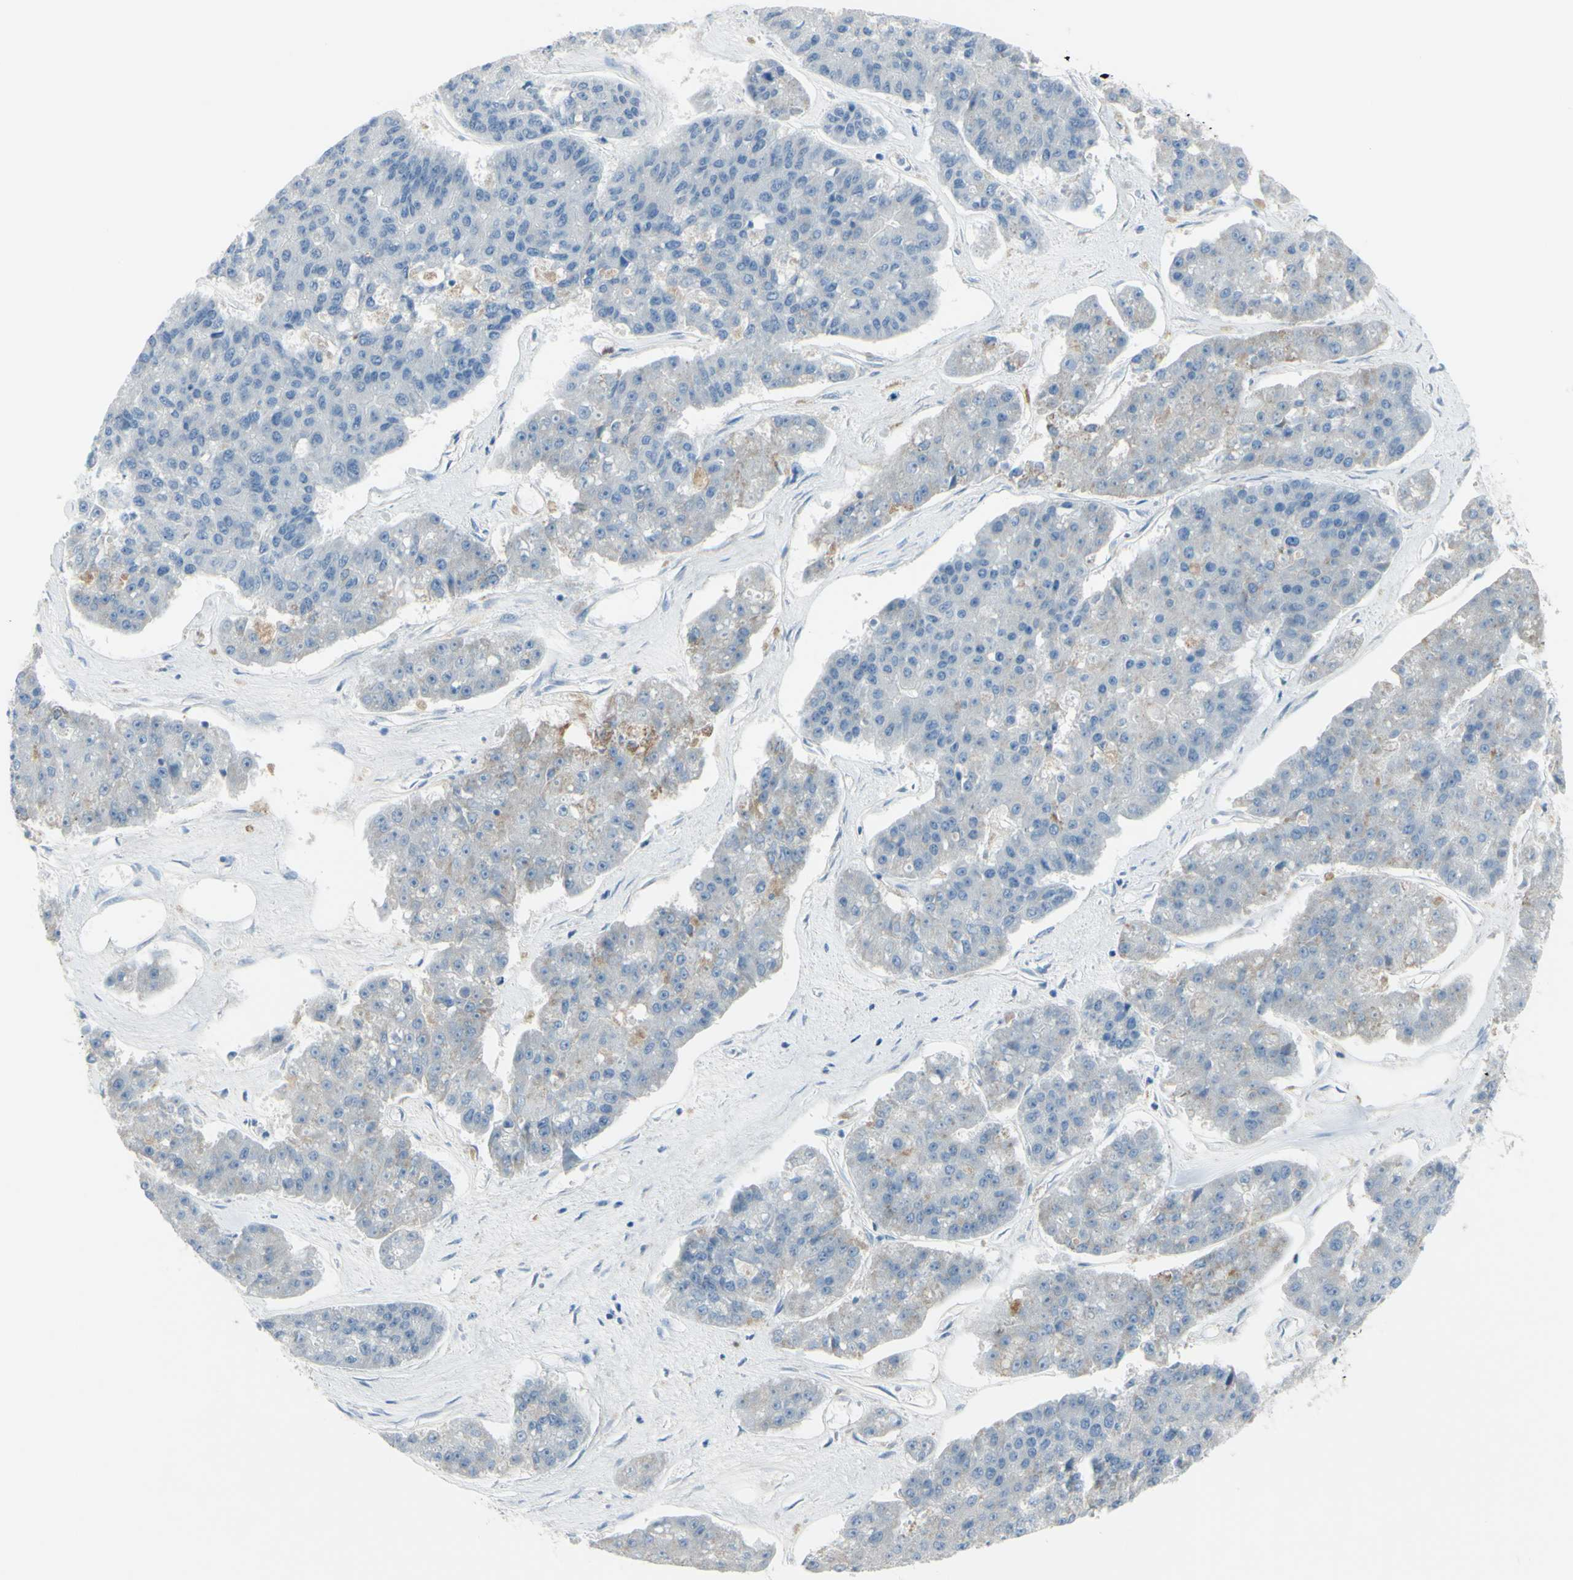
{"staining": {"intensity": "weak", "quantity": "<25%", "location": "cytoplasmic/membranous"}, "tissue": "pancreatic cancer", "cell_type": "Tumor cells", "image_type": "cancer", "snomed": [{"axis": "morphology", "description": "Adenocarcinoma, NOS"}, {"axis": "topography", "description": "Pancreas"}], "caption": "This histopathology image is of pancreatic cancer stained with immunohistochemistry to label a protein in brown with the nuclei are counter-stained blue. There is no expression in tumor cells.", "gene": "ZNF557", "patient": {"sex": "male", "age": 50}}